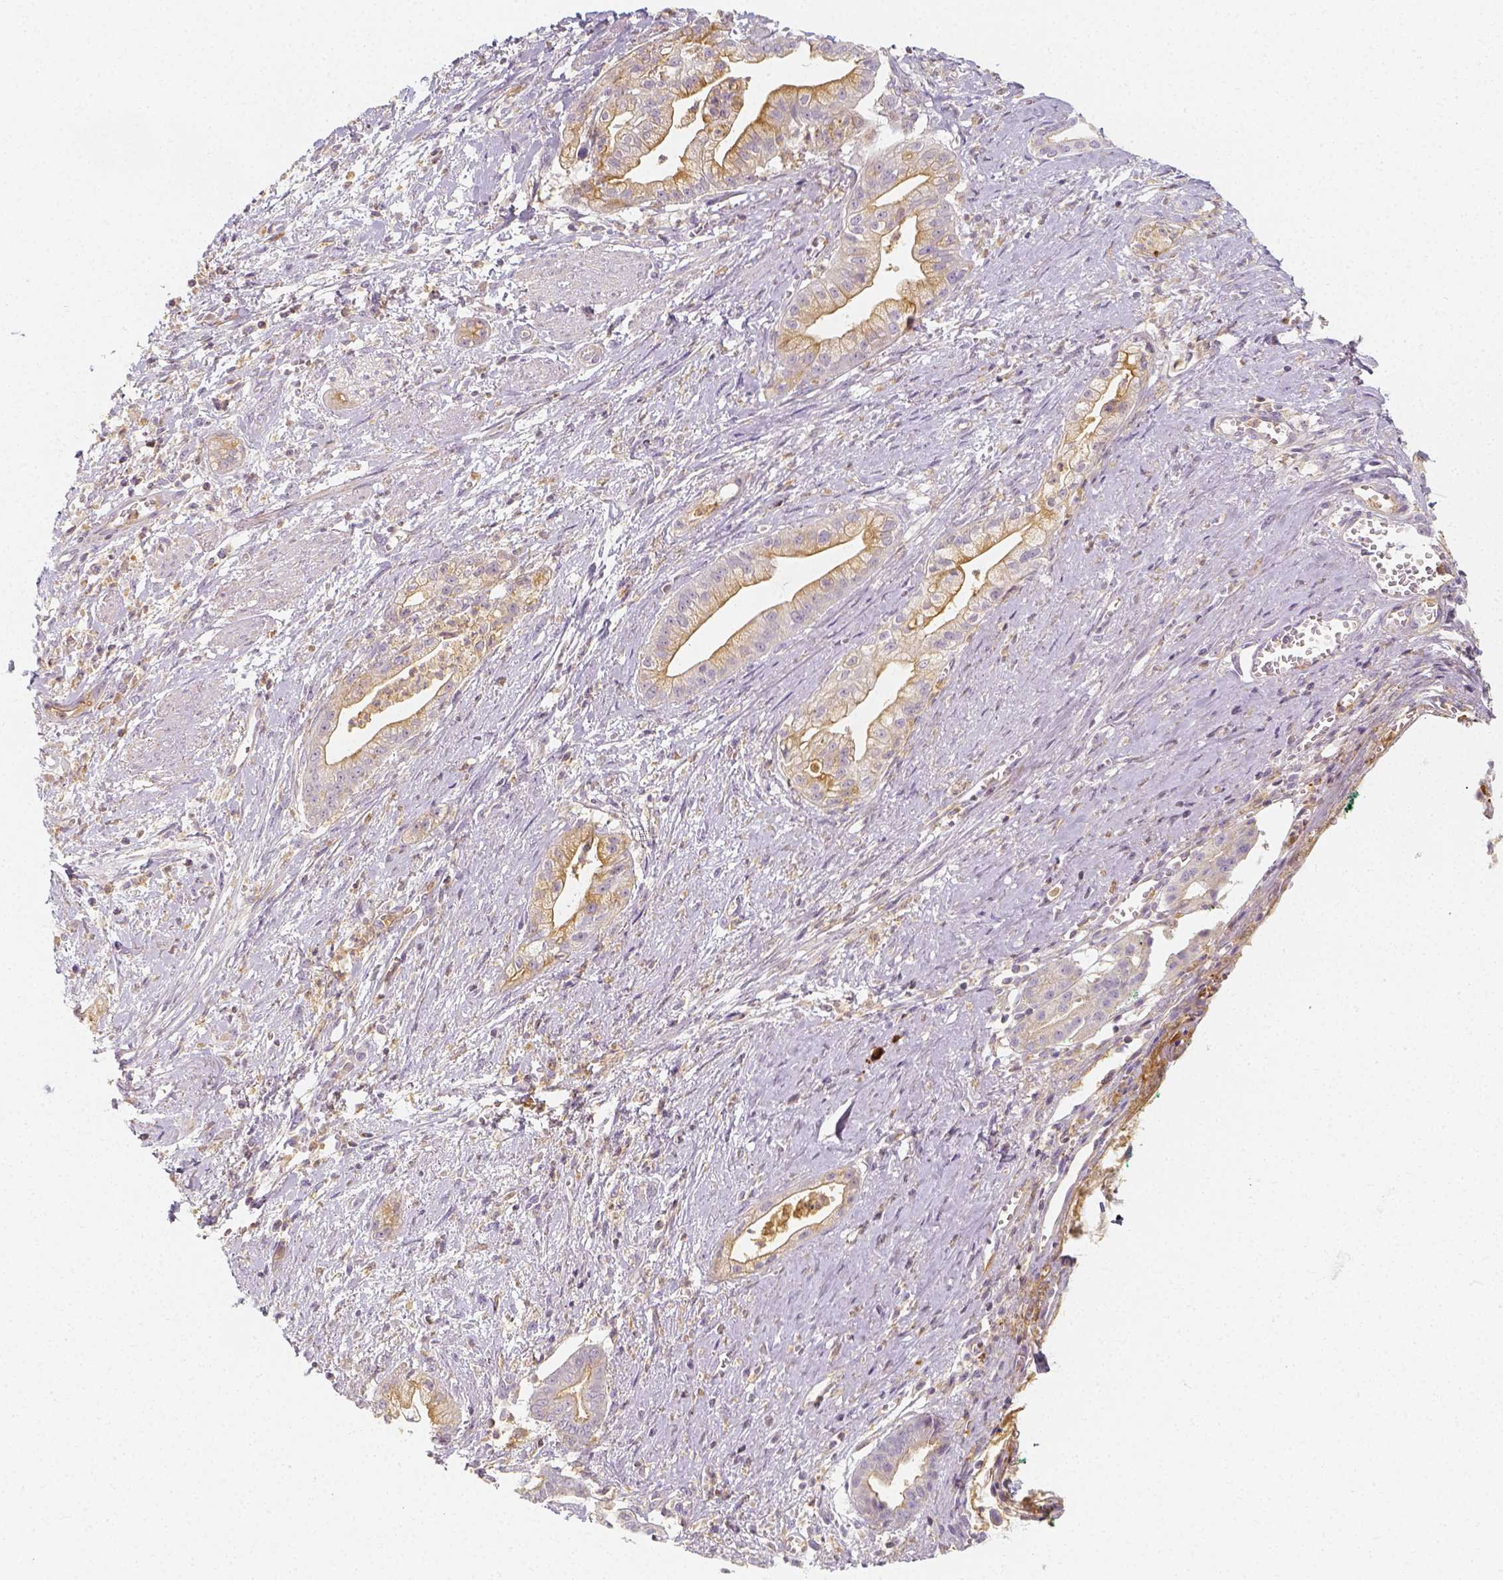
{"staining": {"intensity": "moderate", "quantity": ">75%", "location": "cytoplasmic/membranous"}, "tissue": "pancreatic cancer", "cell_type": "Tumor cells", "image_type": "cancer", "snomed": [{"axis": "morphology", "description": "Normal tissue, NOS"}, {"axis": "morphology", "description": "Adenocarcinoma, NOS"}, {"axis": "topography", "description": "Lymph node"}, {"axis": "topography", "description": "Pancreas"}], "caption": "Immunohistochemical staining of pancreatic adenocarcinoma displays moderate cytoplasmic/membranous protein expression in approximately >75% of tumor cells. The staining is performed using DAB (3,3'-diaminobenzidine) brown chromogen to label protein expression. The nuclei are counter-stained blue using hematoxylin.", "gene": "PTPRJ", "patient": {"sex": "female", "age": 58}}